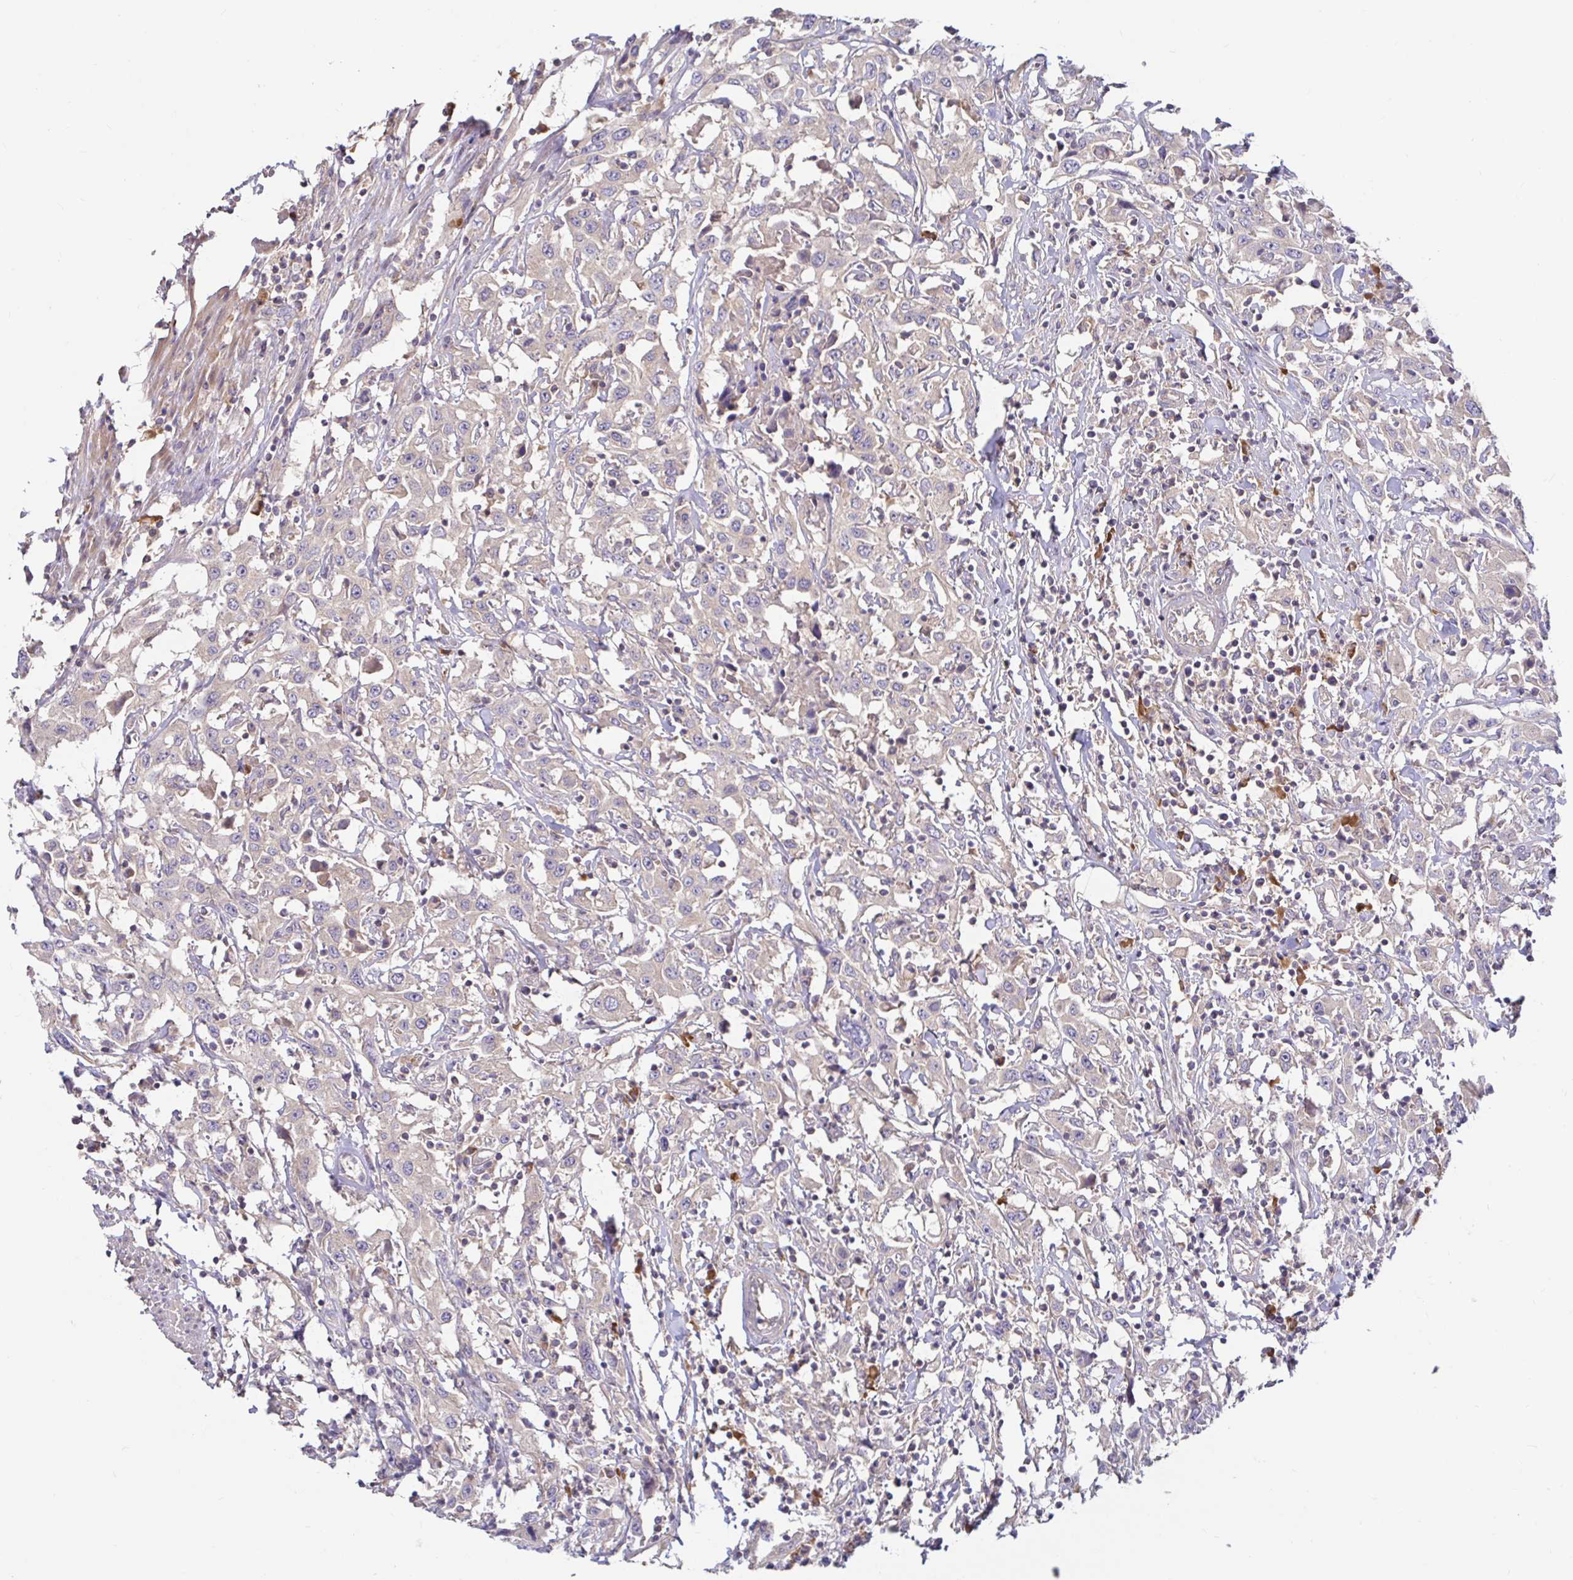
{"staining": {"intensity": "weak", "quantity": "25%-75%", "location": "cytoplasmic/membranous"}, "tissue": "urothelial cancer", "cell_type": "Tumor cells", "image_type": "cancer", "snomed": [{"axis": "morphology", "description": "Urothelial carcinoma, High grade"}, {"axis": "topography", "description": "Urinary bladder"}], "caption": "Immunohistochemical staining of human high-grade urothelial carcinoma exhibits low levels of weak cytoplasmic/membranous expression in approximately 25%-75% of tumor cells. (Brightfield microscopy of DAB IHC at high magnification).", "gene": "LARP1", "patient": {"sex": "male", "age": 61}}